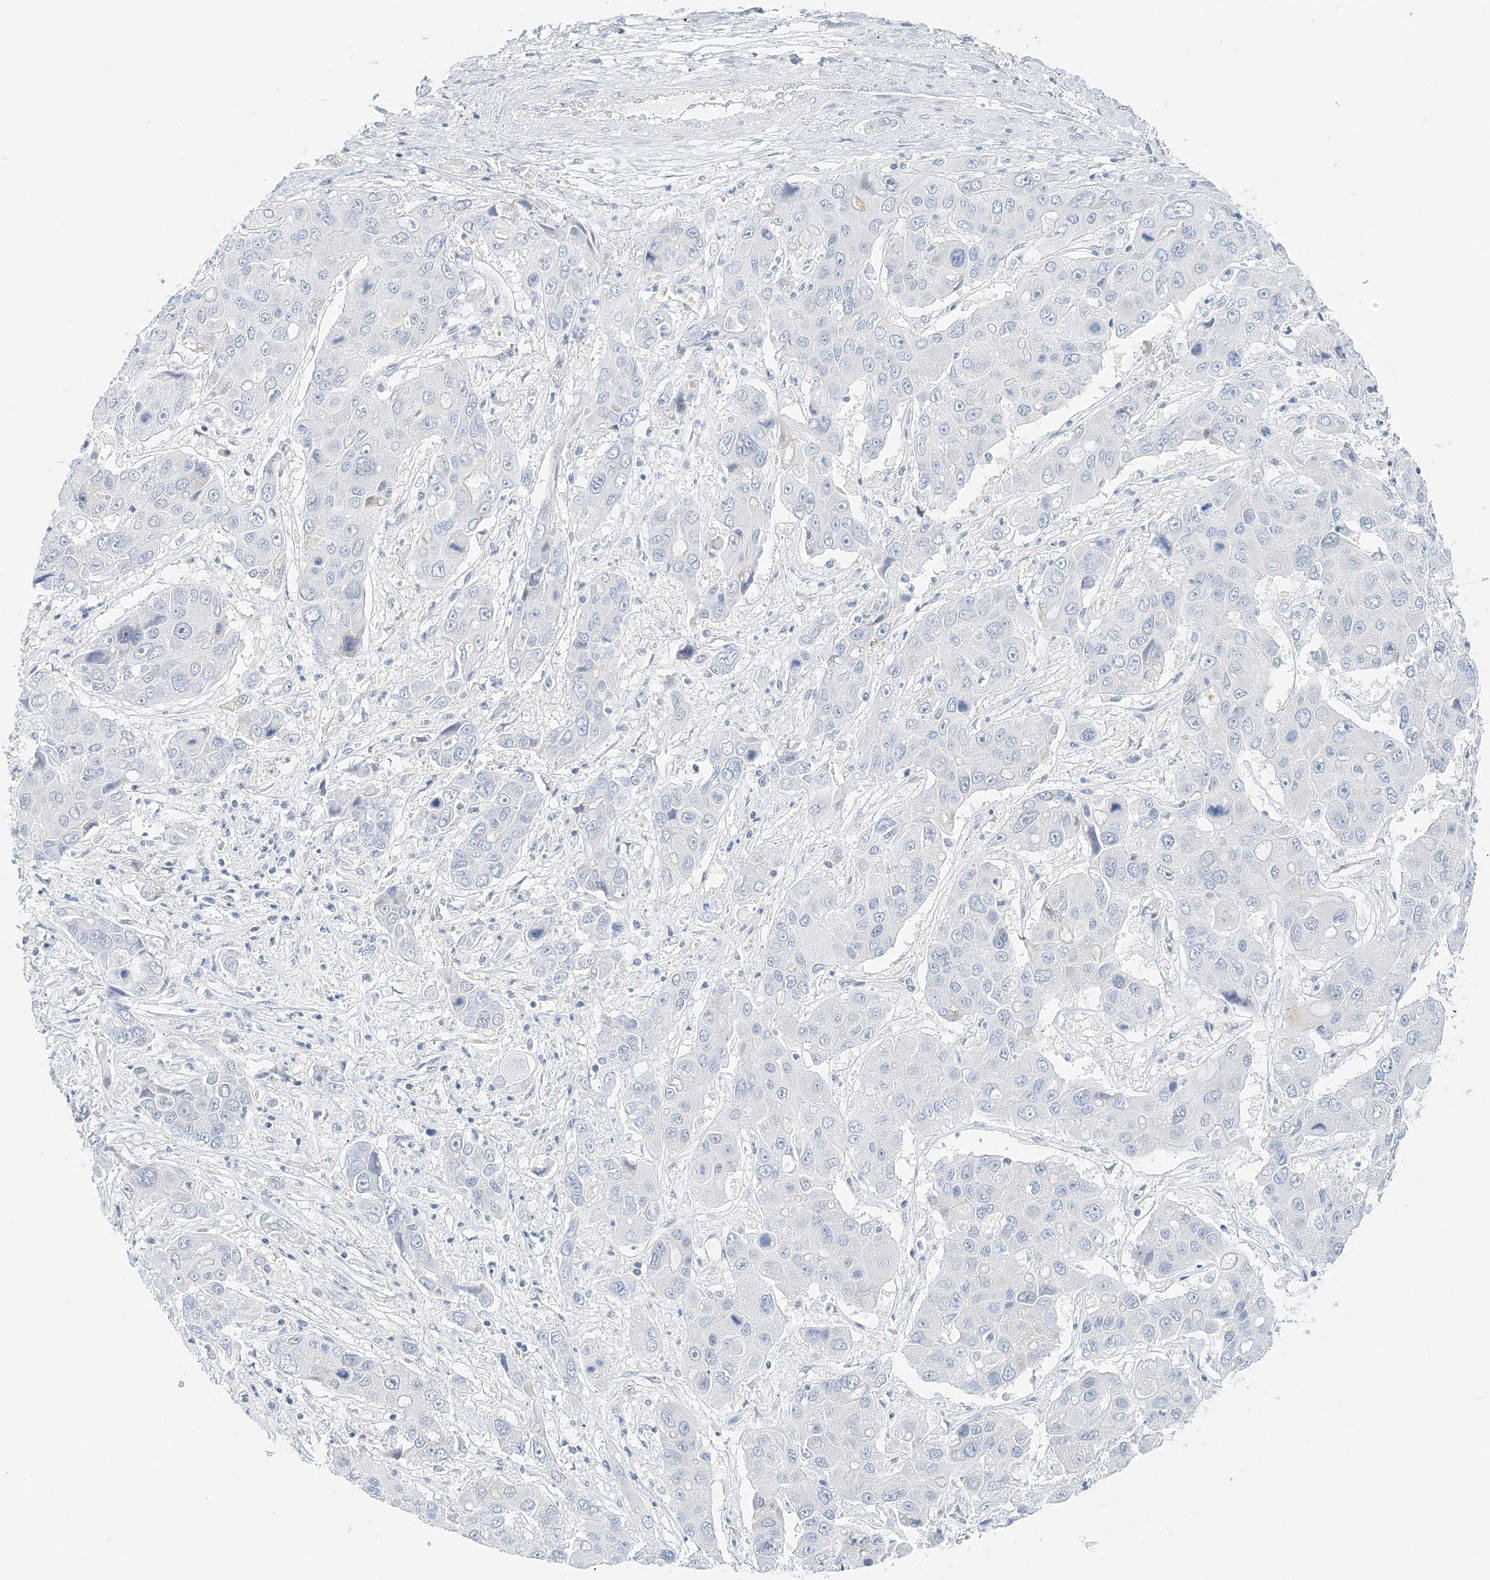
{"staining": {"intensity": "negative", "quantity": "none", "location": "none"}, "tissue": "liver cancer", "cell_type": "Tumor cells", "image_type": "cancer", "snomed": [{"axis": "morphology", "description": "Cholangiocarcinoma"}, {"axis": "topography", "description": "Liver"}], "caption": "This is a histopathology image of immunohistochemistry staining of liver cancer, which shows no staining in tumor cells.", "gene": "VILL", "patient": {"sex": "male", "age": 67}}